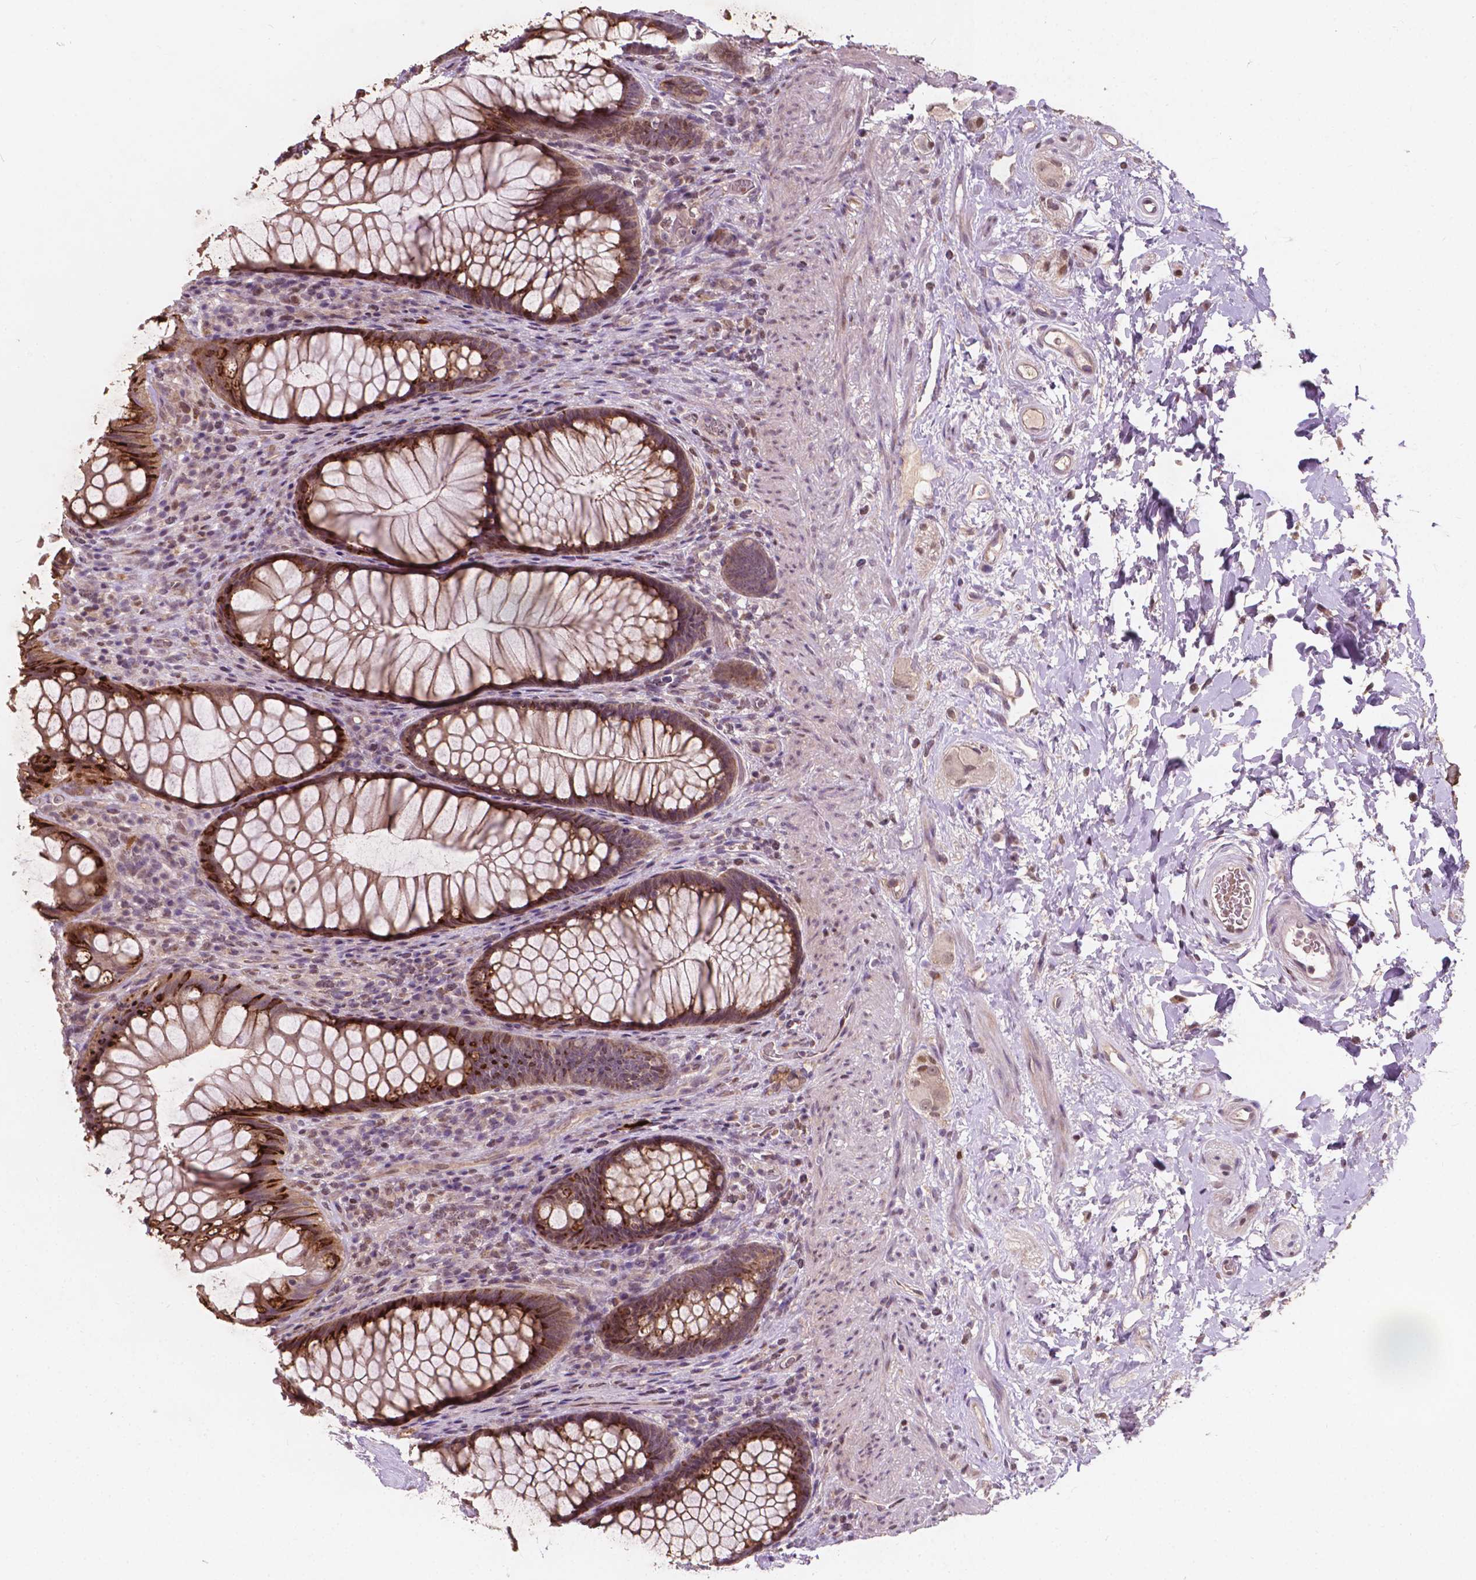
{"staining": {"intensity": "strong", "quantity": ">75%", "location": "cytoplasmic/membranous"}, "tissue": "rectum", "cell_type": "Glandular cells", "image_type": "normal", "snomed": [{"axis": "morphology", "description": "Normal tissue, NOS"}, {"axis": "topography", "description": "Smooth muscle"}, {"axis": "topography", "description": "Rectum"}], "caption": "This histopathology image shows immunohistochemistry (IHC) staining of benign rectum, with high strong cytoplasmic/membranous staining in about >75% of glandular cells.", "gene": "DUSP16", "patient": {"sex": "male", "age": 53}}